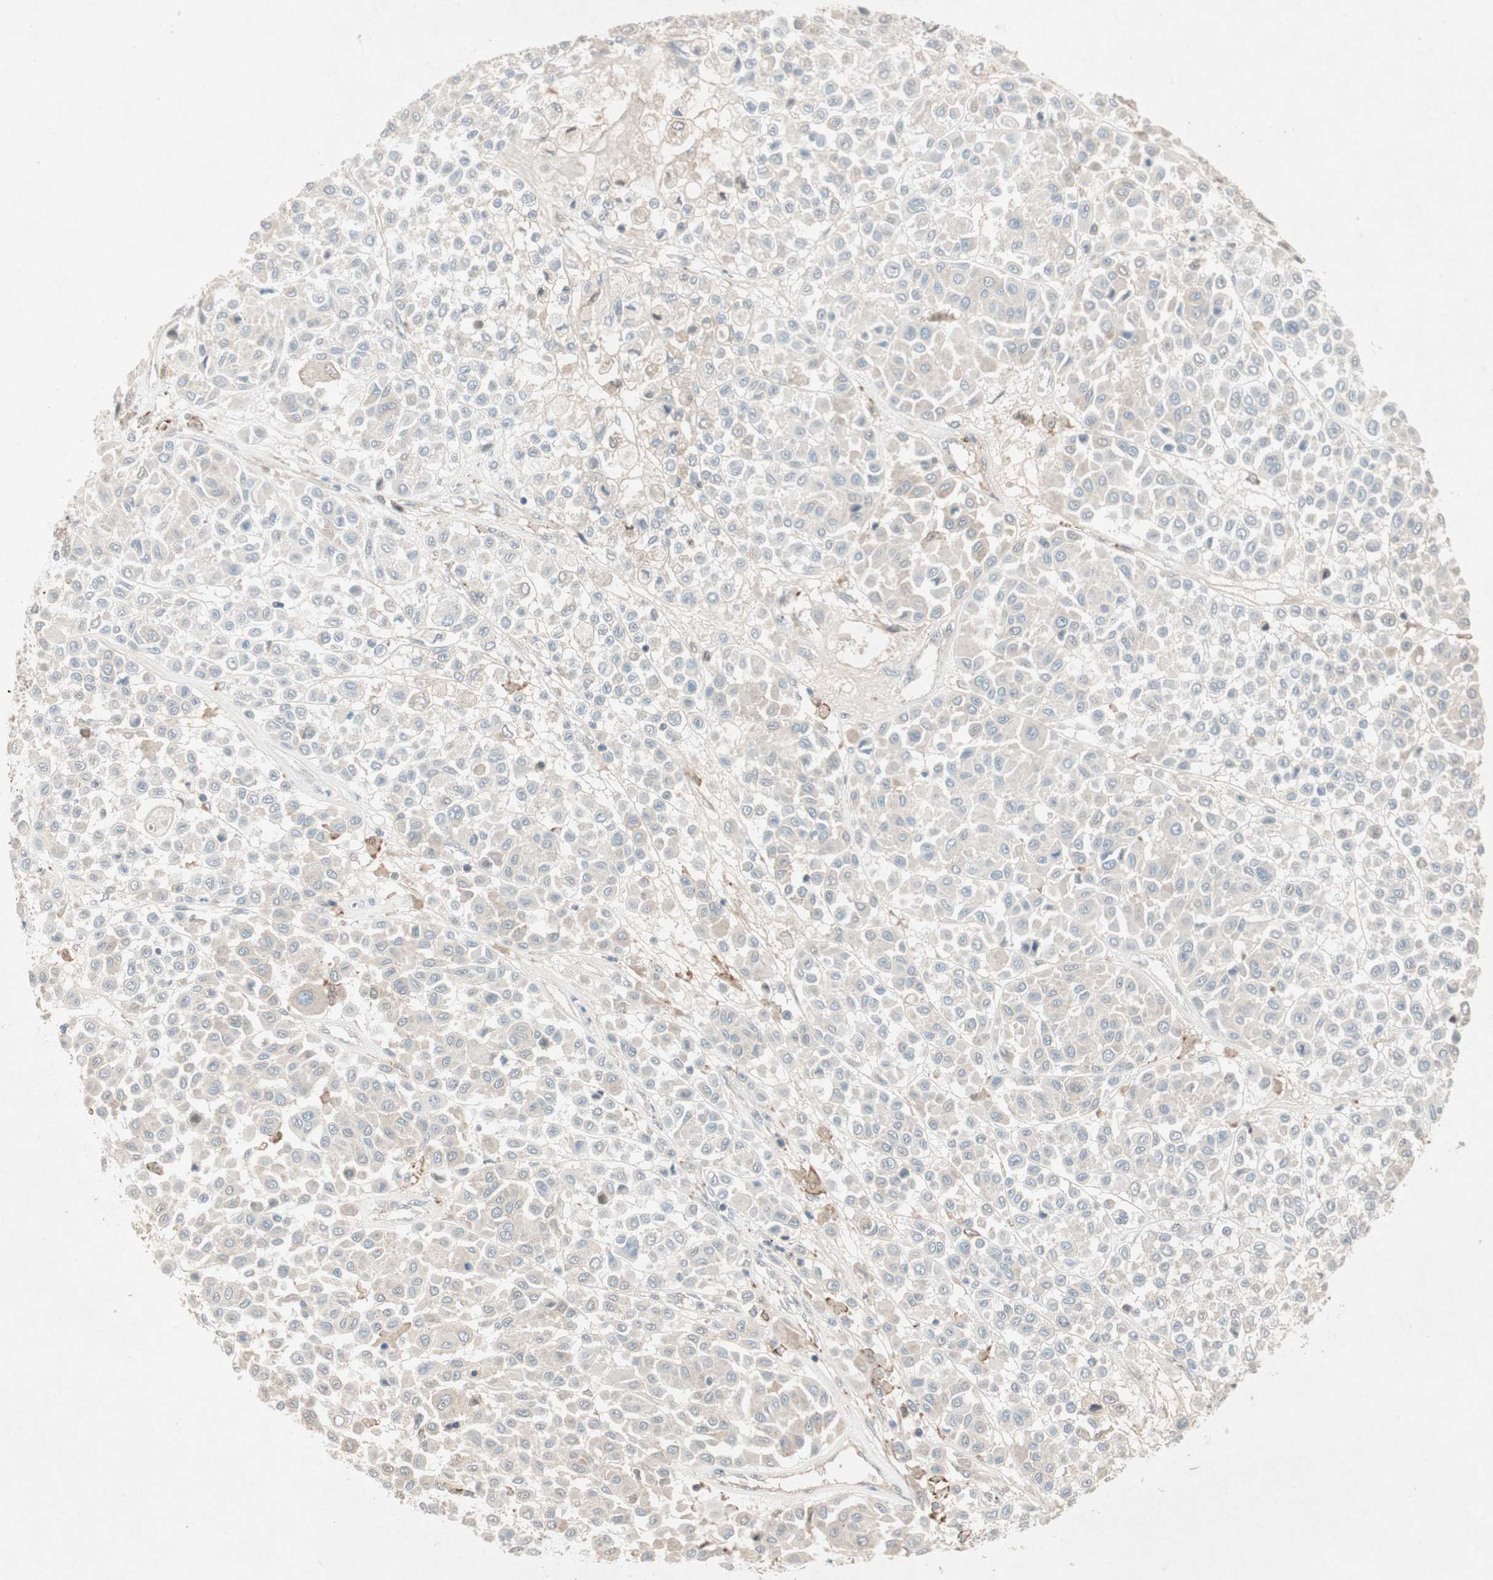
{"staining": {"intensity": "negative", "quantity": "none", "location": "none"}, "tissue": "melanoma", "cell_type": "Tumor cells", "image_type": "cancer", "snomed": [{"axis": "morphology", "description": "Malignant melanoma, Metastatic site"}, {"axis": "topography", "description": "Soft tissue"}], "caption": "Human melanoma stained for a protein using immunohistochemistry (IHC) reveals no staining in tumor cells.", "gene": "RNGTT", "patient": {"sex": "male", "age": 41}}